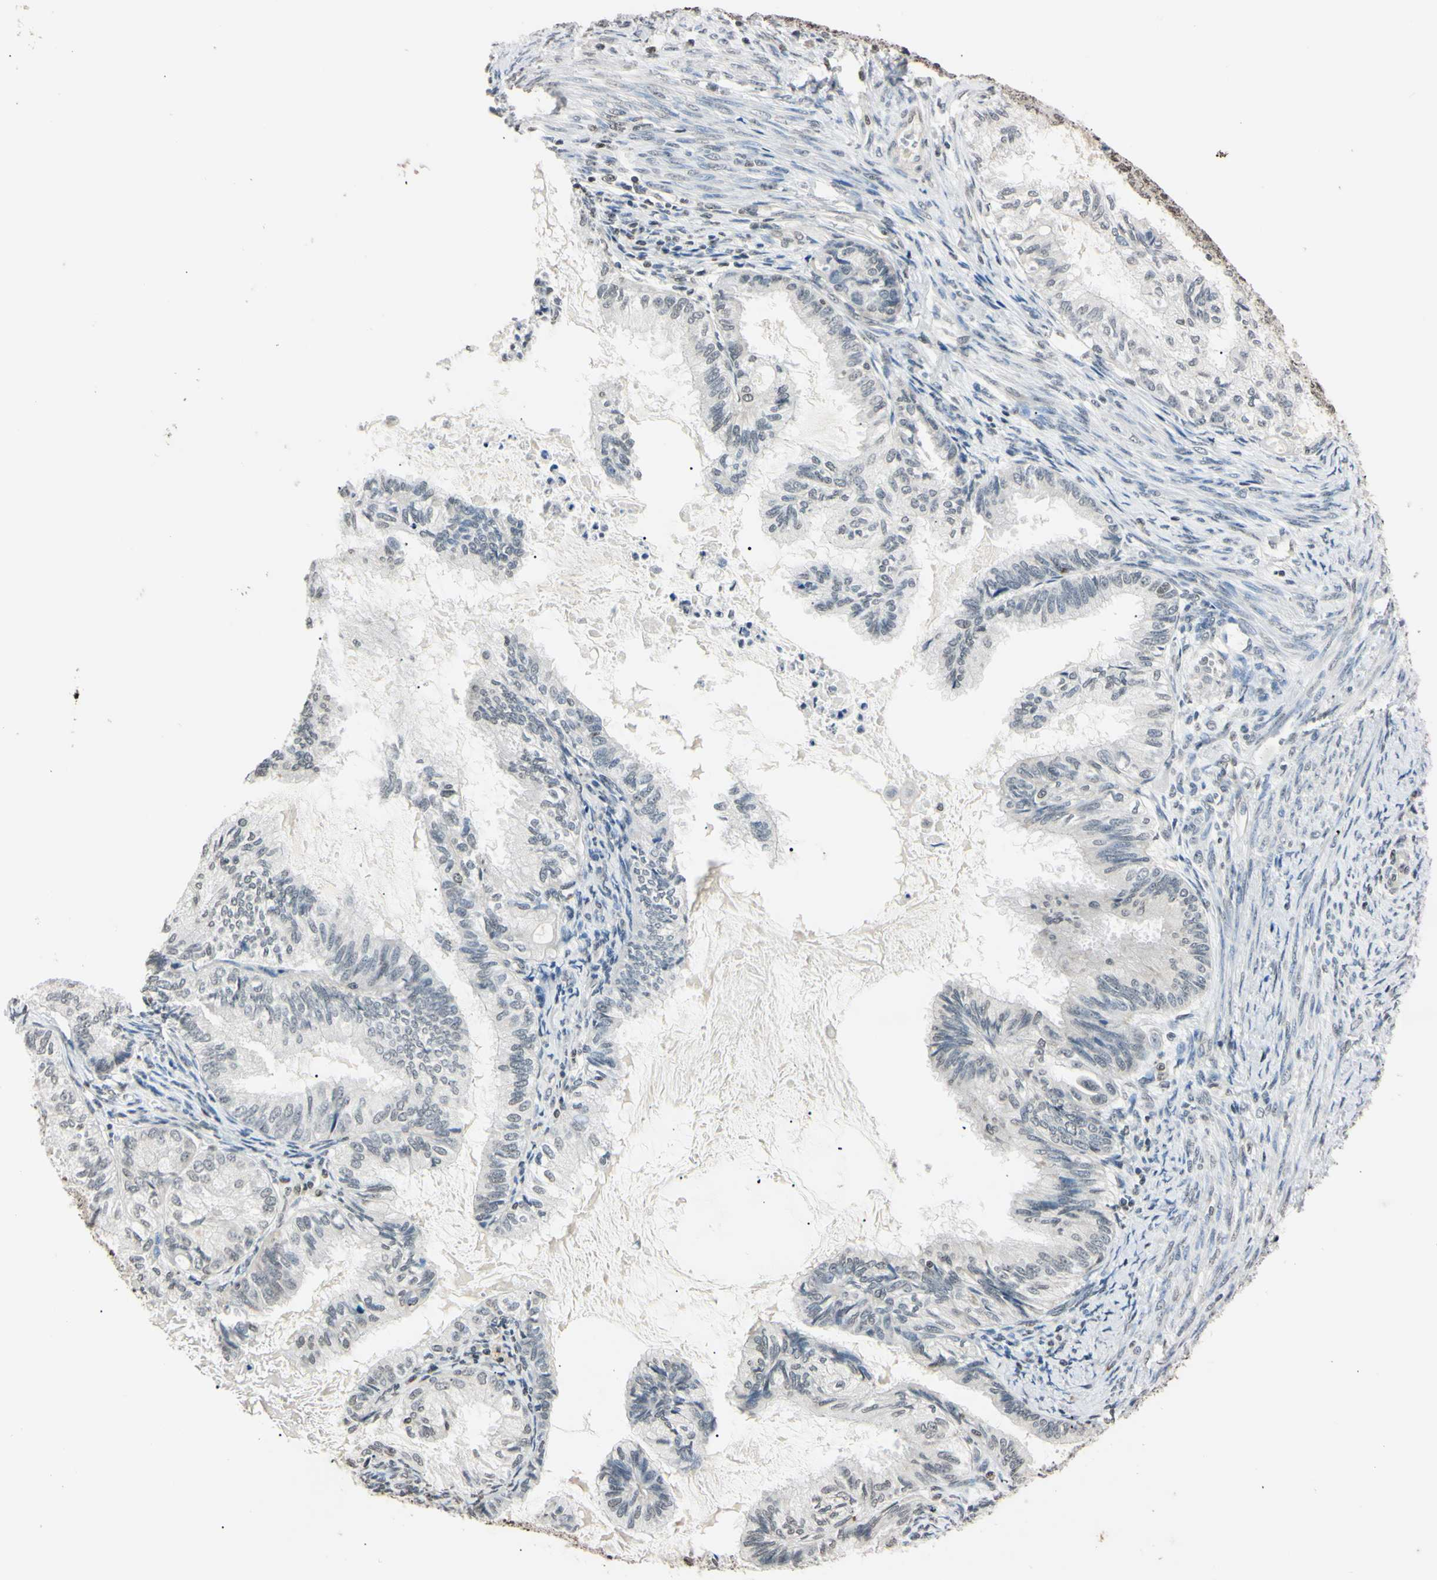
{"staining": {"intensity": "weak", "quantity": "<25%", "location": "nuclear"}, "tissue": "cervical cancer", "cell_type": "Tumor cells", "image_type": "cancer", "snomed": [{"axis": "morphology", "description": "Normal tissue, NOS"}, {"axis": "morphology", "description": "Adenocarcinoma, NOS"}, {"axis": "topography", "description": "Cervix"}, {"axis": "topography", "description": "Endometrium"}], "caption": "This is an immunohistochemistry (IHC) micrograph of cervical cancer (adenocarcinoma). There is no expression in tumor cells.", "gene": "CDC45", "patient": {"sex": "female", "age": 86}}